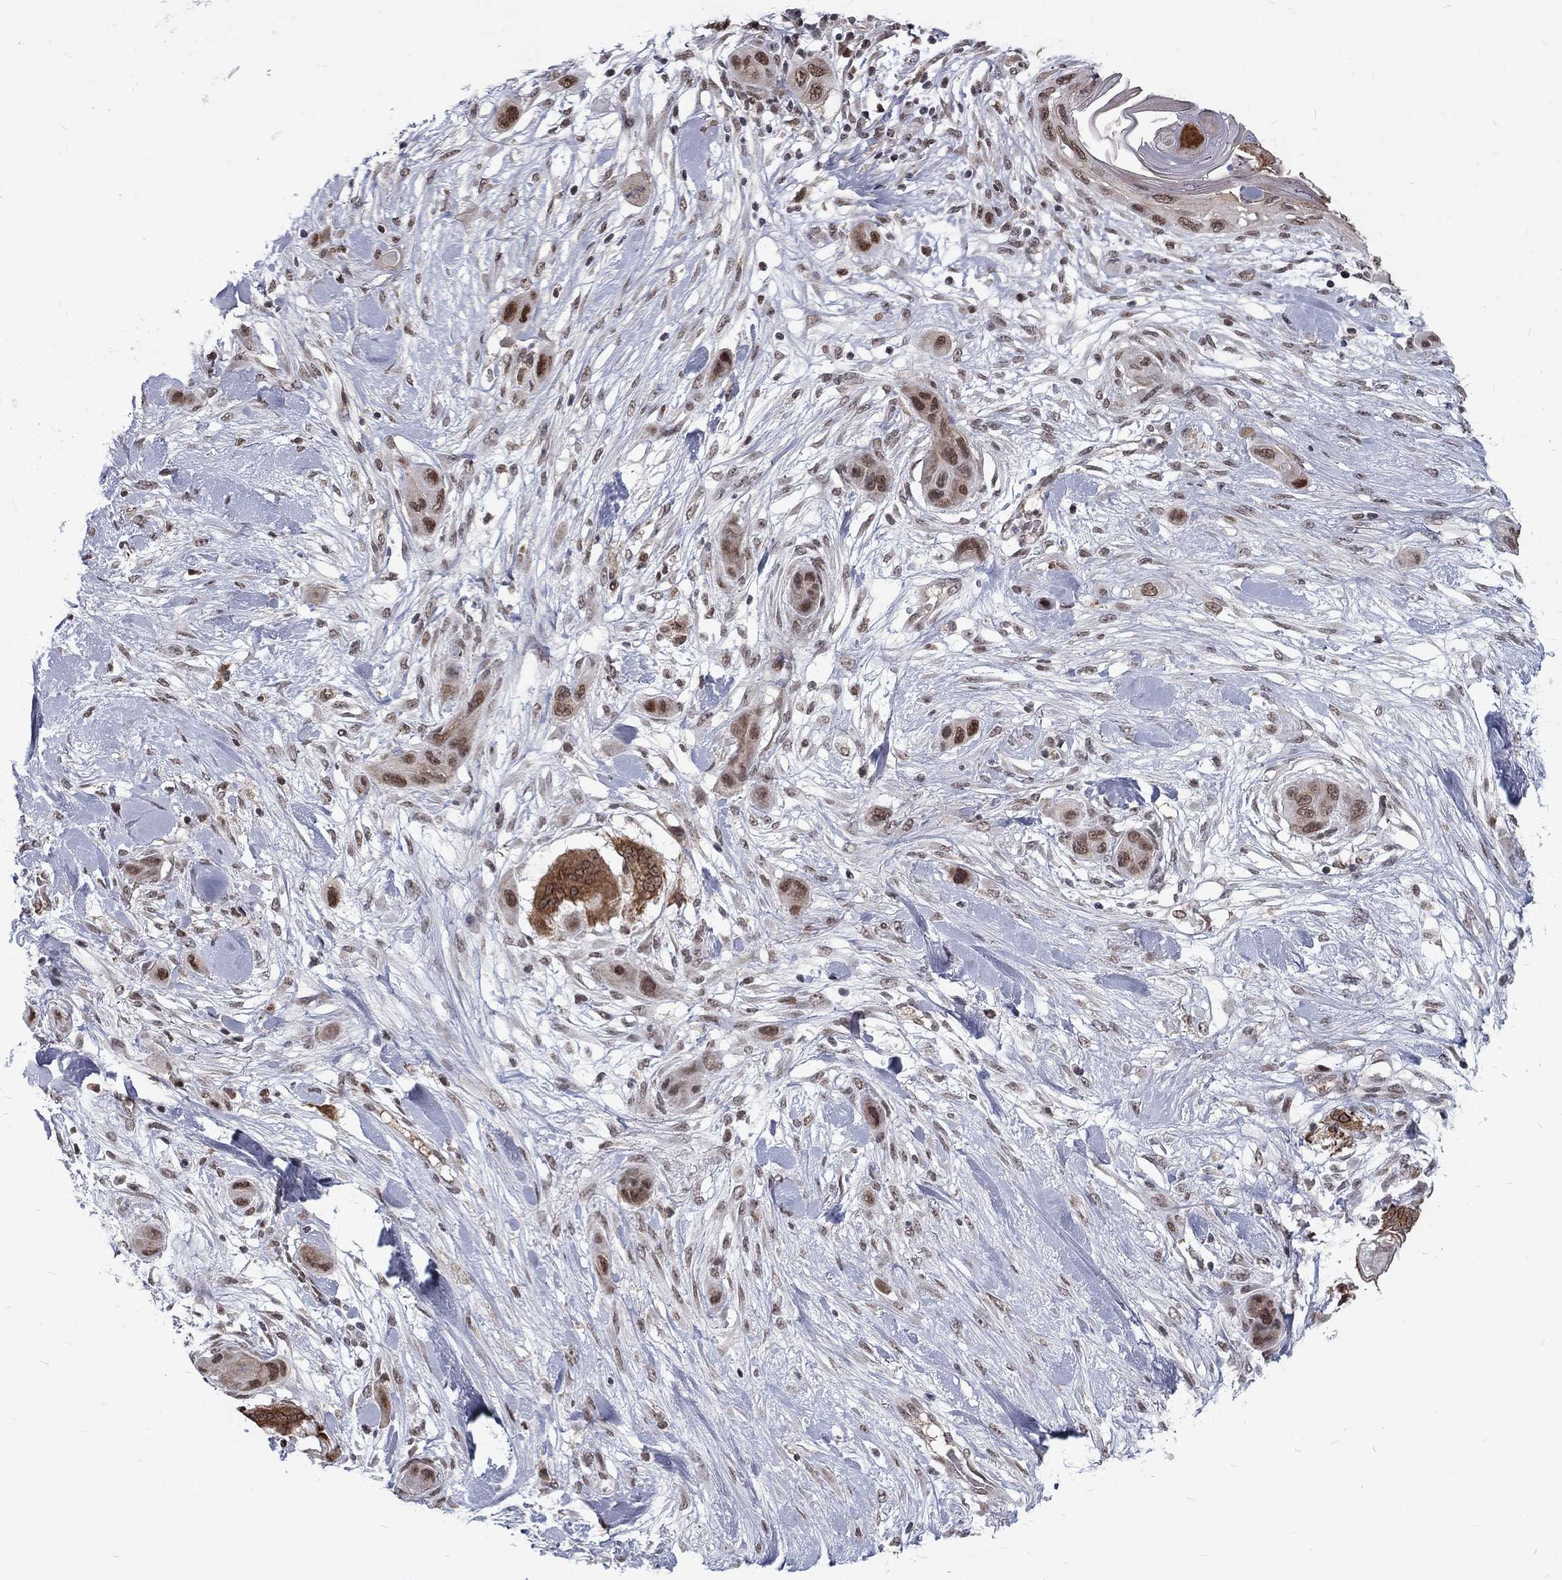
{"staining": {"intensity": "strong", "quantity": "<25%", "location": "nuclear"}, "tissue": "skin cancer", "cell_type": "Tumor cells", "image_type": "cancer", "snomed": [{"axis": "morphology", "description": "Squamous cell carcinoma, NOS"}, {"axis": "topography", "description": "Skin"}], "caption": "This histopathology image shows immunohistochemistry (IHC) staining of skin cancer (squamous cell carcinoma), with medium strong nuclear staining in about <25% of tumor cells.", "gene": "TCEAL1", "patient": {"sex": "male", "age": 79}}